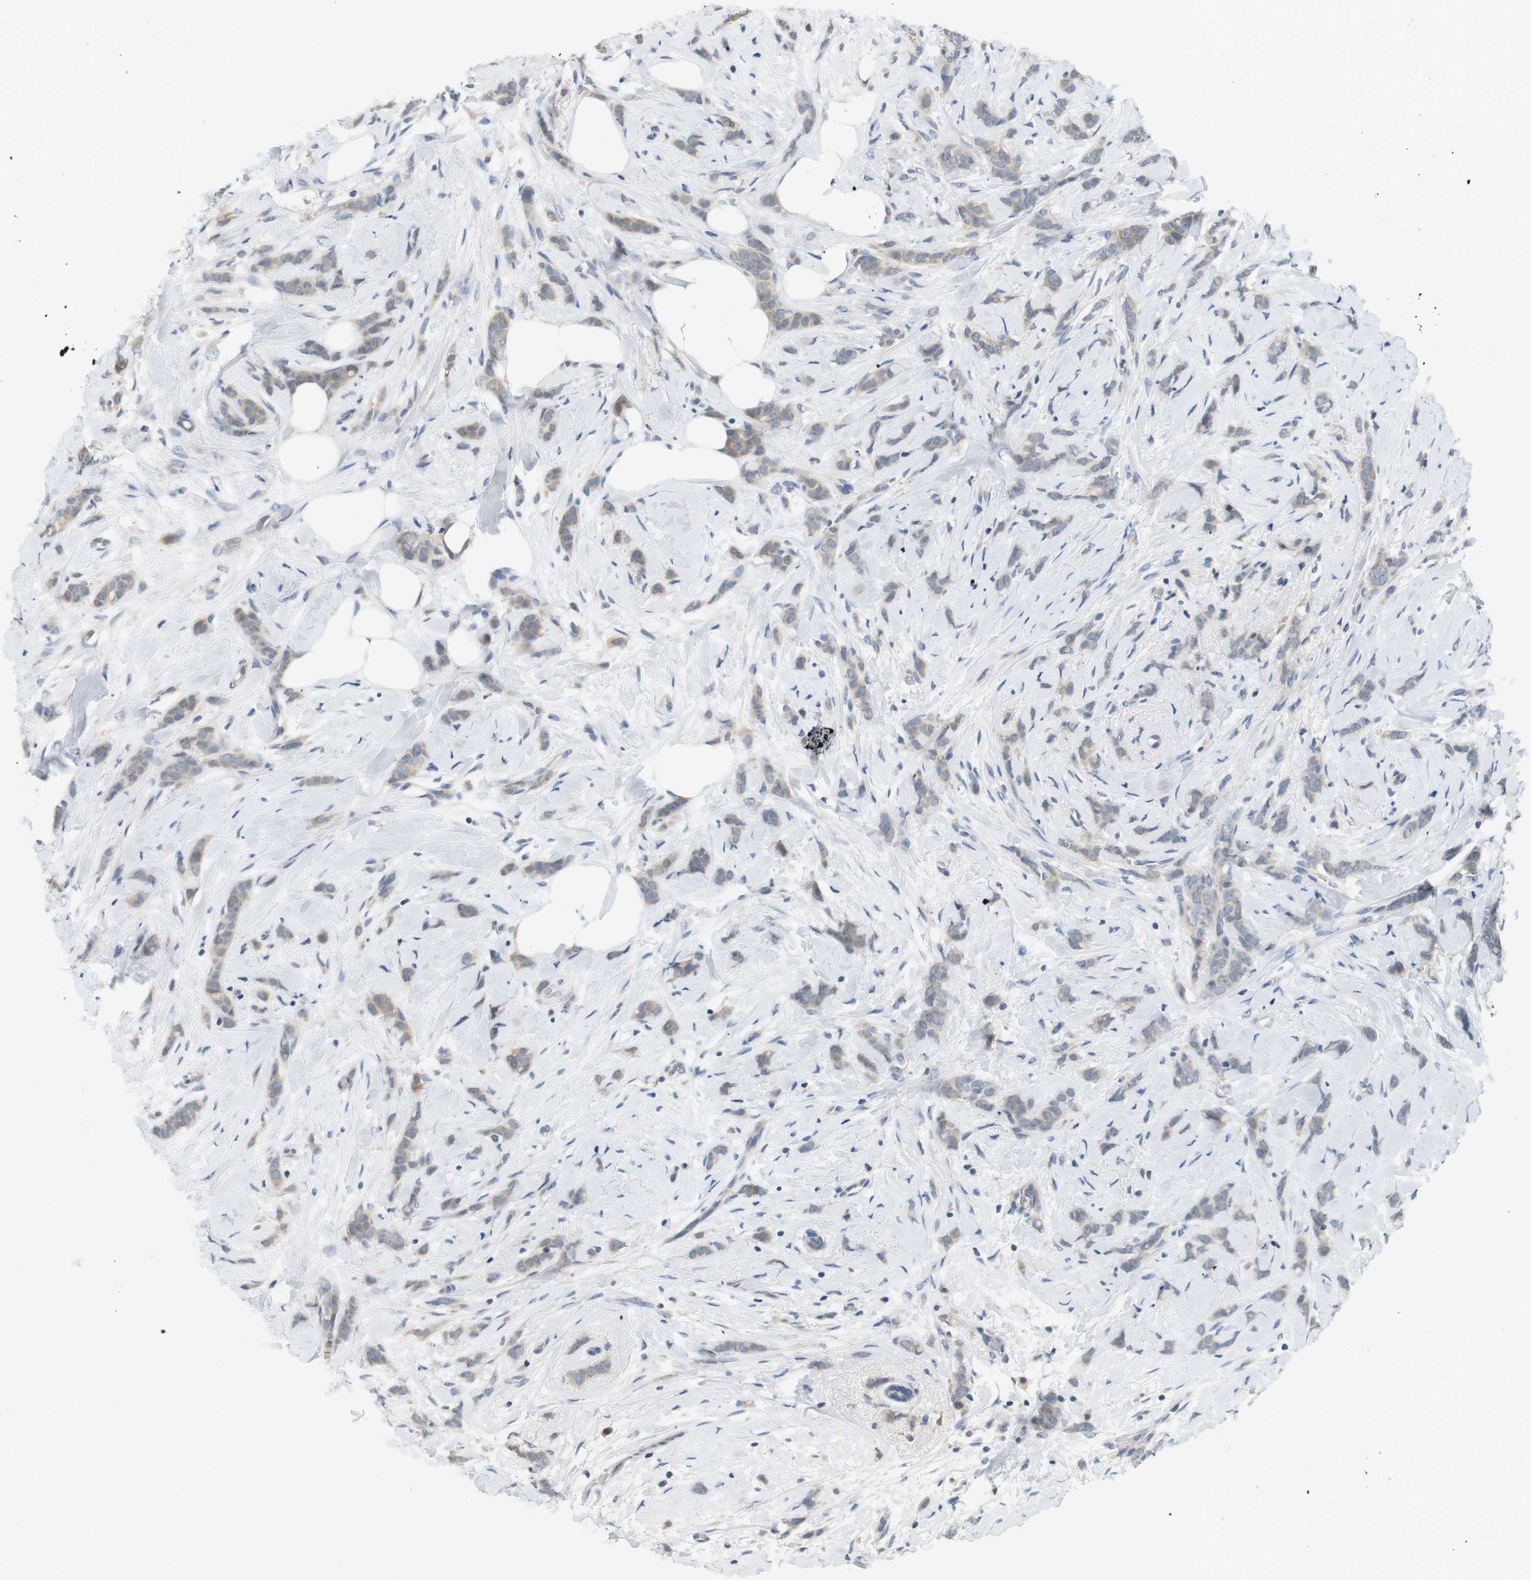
{"staining": {"intensity": "negative", "quantity": "none", "location": "none"}, "tissue": "breast cancer", "cell_type": "Tumor cells", "image_type": "cancer", "snomed": [{"axis": "morphology", "description": "Lobular carcinoma, in situ"}, {"axis": "morphology", "description": "Lobular carcinoma"}, {"axis": "topography", "description": "Breast"}], "caption": "Immunohistochemistry (IHC) micrograph of neoplastic tissue: breast lobular carcinoma in situ stained with DAB exhibits no significant protein expression in tumor cells.", "gene": "WNT7A", "patient": {"sex": "female", "age": 41}}